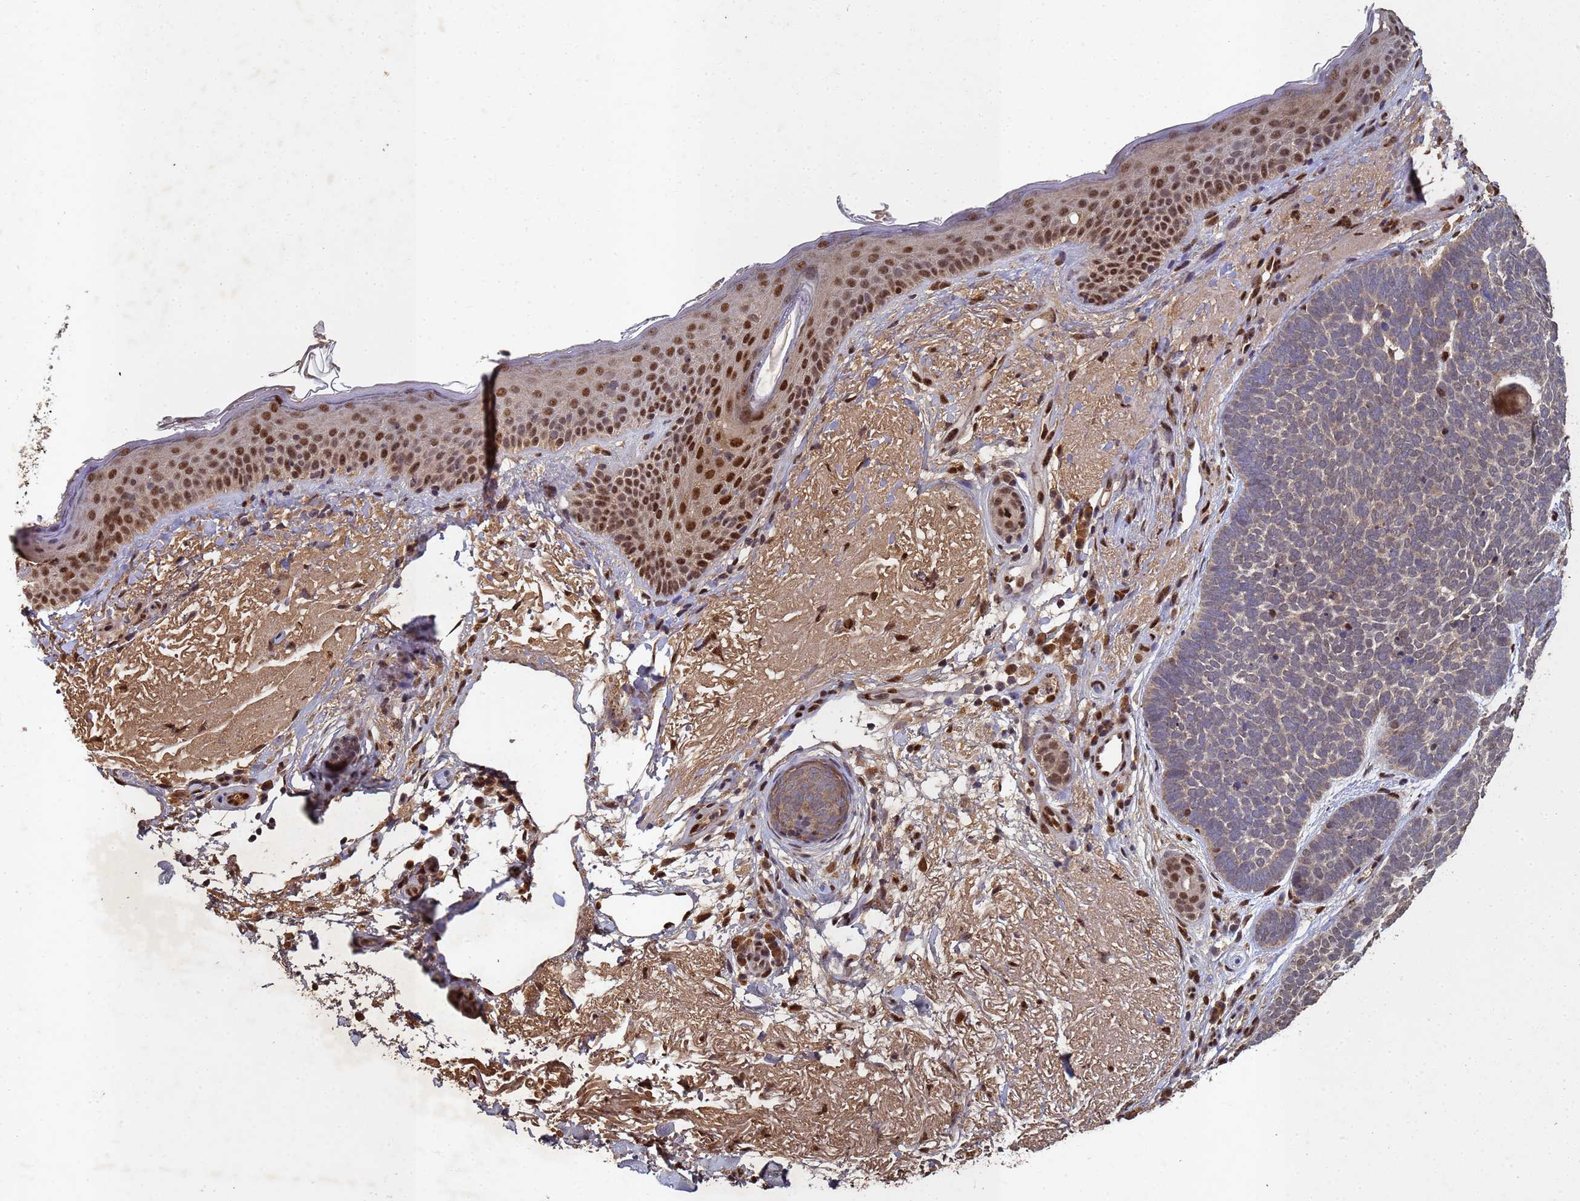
{"staining": {"intensity": "moderate", "quantity": "<25%", "location": "nuclear"}, "tissue": "skin cancer", "cell_type": "Tumor cells", "image_type": "cancer", "snomed": [{"axis": "morphology", "description": "Basal cell carcinoma"}, {"axis": "topography", "description": "Skin"}], "caption": "Brown immunohistochemical staining in skin cancer (basal cell carcinoma) demonstrates moderate nuclear staining in approximately <25% of tumor cells.", "gene": "SECISBP2", "patient": {"sex": "female", "age": 77}}